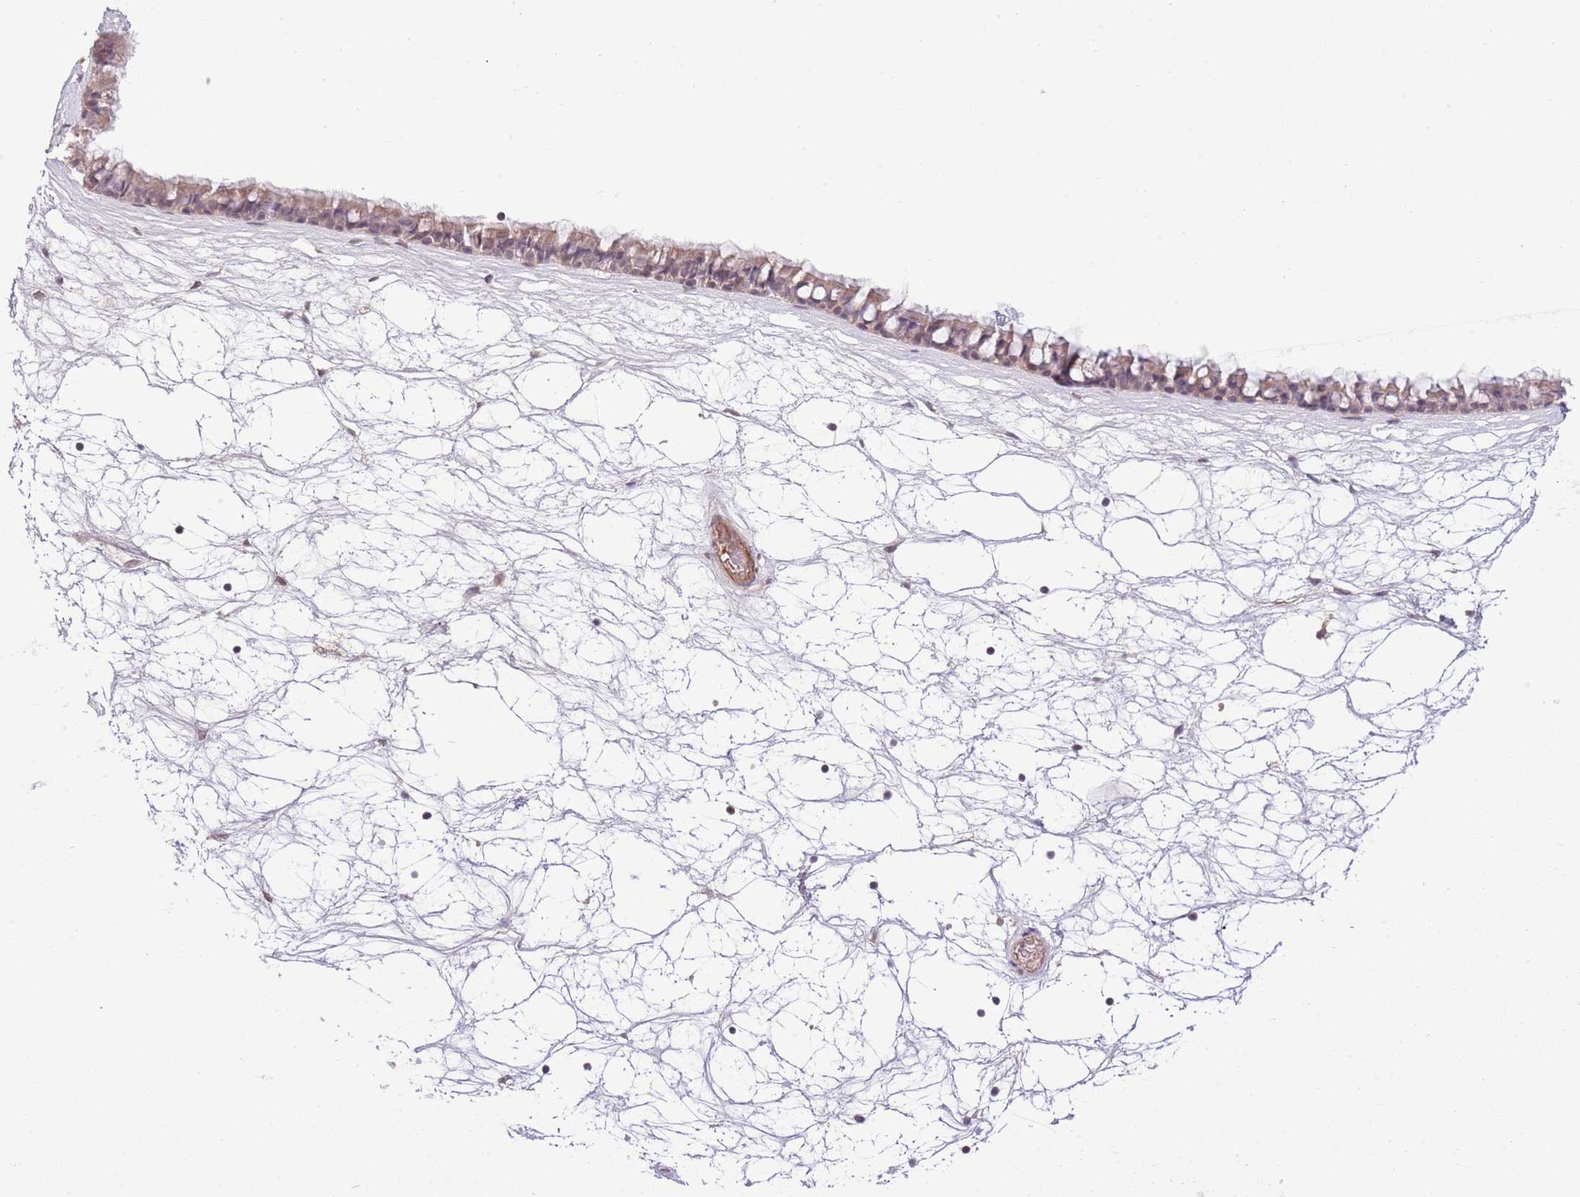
{"staining": {"intensity": "weak", "quantity": ">75%", "location": "cytoplasmic/membranous"}, "tissue": "nasopharynx", "cell_type": "Respiratory epithelial cells", "image_type": "normal", "snomed": [{"axis": "morphology", "description": "Normal tissue, NOS"}, {"axis": "topography", "description": "Nasopharynx"}], "caption": "Immunohistochemistry micrograph of unremarkable human nasopharynx stained for a protein (brown), which demonstrates low levels of weak cytoplasmic/membranous expression in about >75% of respiratory epithelial cells.", "gene": "DPP10", "patient": {"sex": "male", "age": 64}}